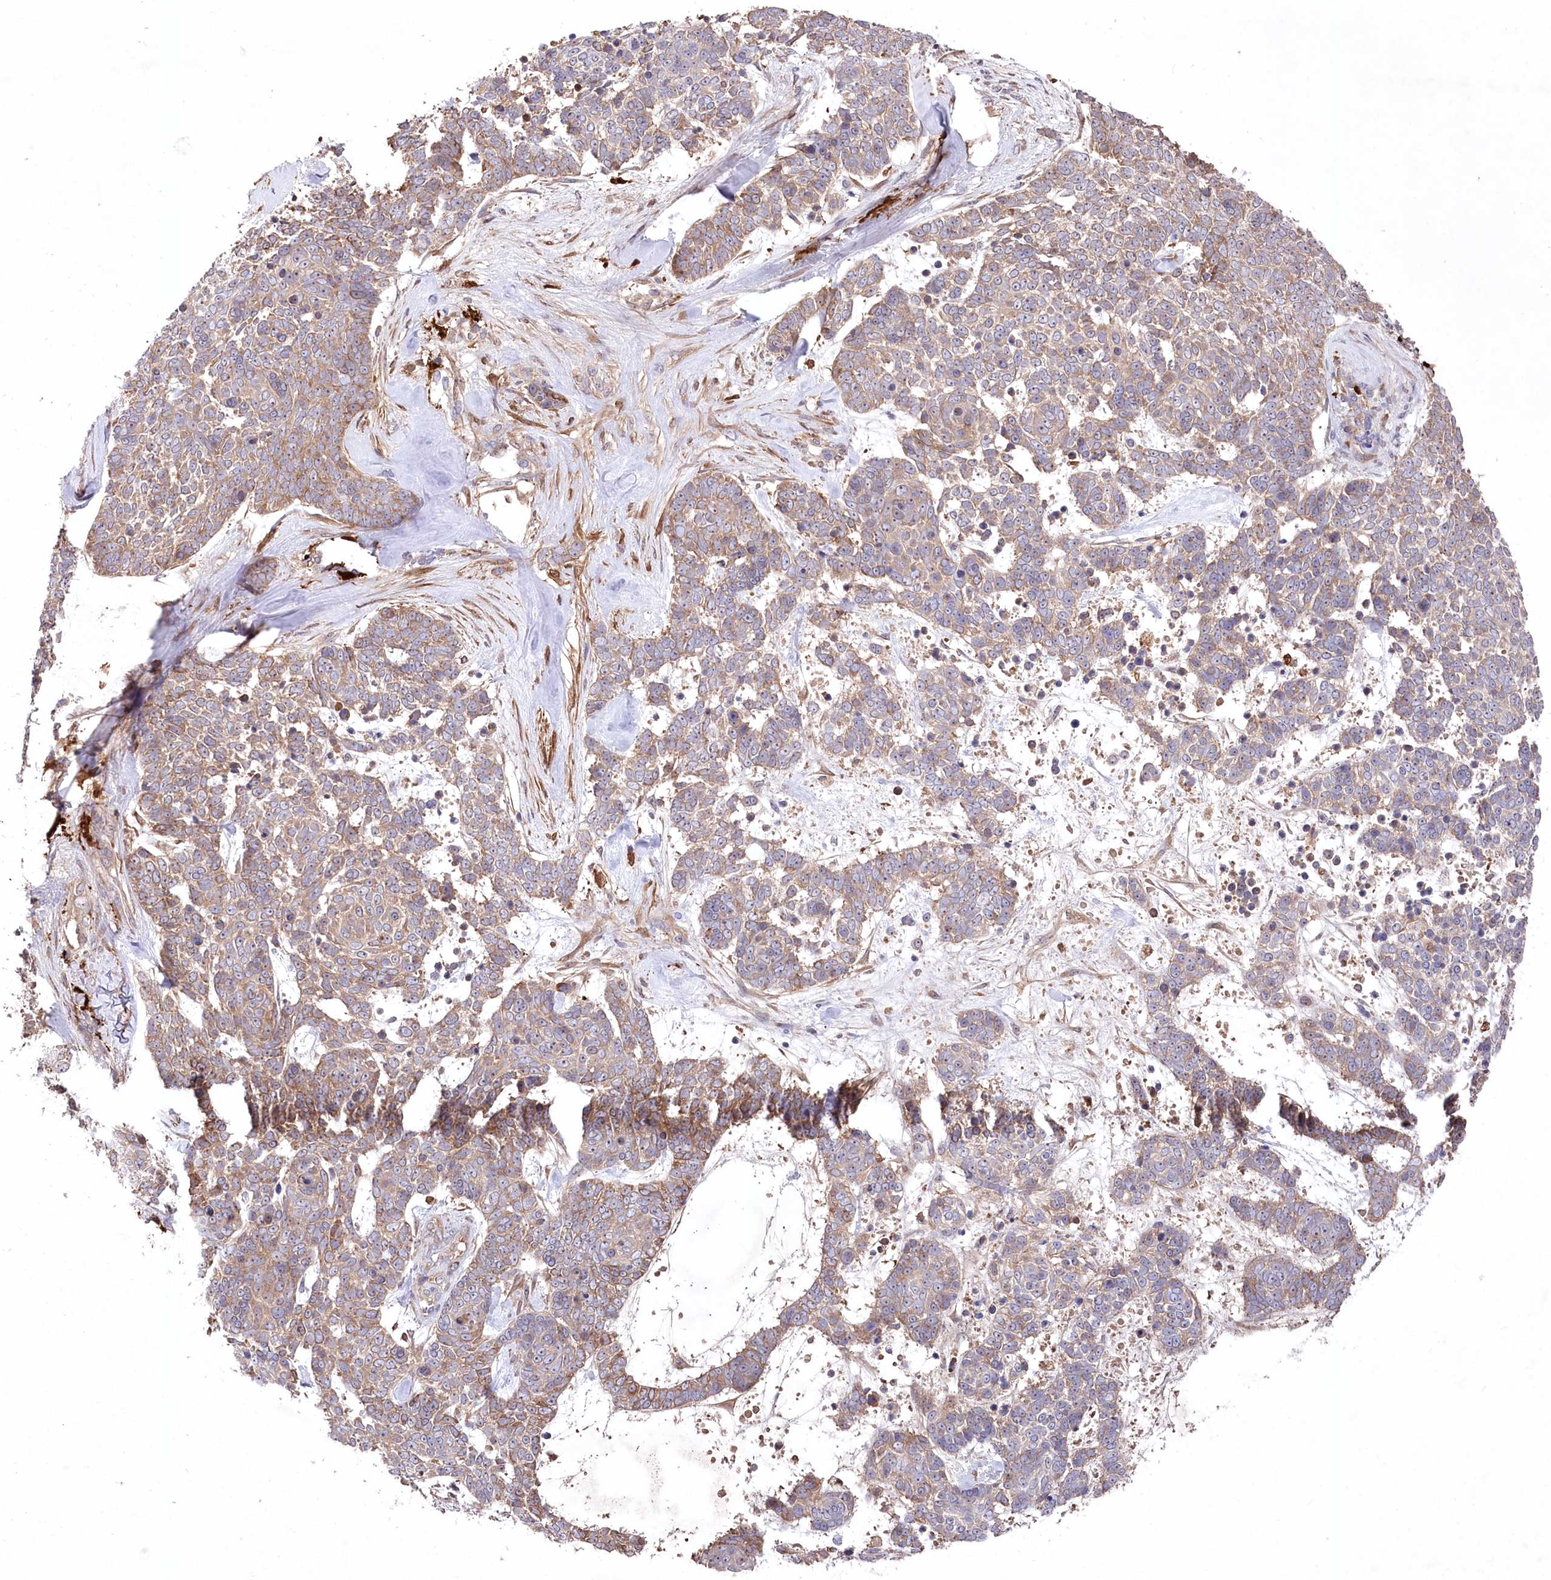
{"staining": {"intensity": "moderate", "quantity": ">75%", "location": "cytoplasmic/membranous"}, "tissue": "skin cancer", "cell_type": "Tumor cells", "image_type": "cancer", "snomed": [{"axis": "morphology", "description": "Basal cell carcinoma"}, {"axis": "topography", "description": "Skin"}], "caption": "Immunohistochemistry (IHC) (DAB (3,3'-diaminobenzidine)) staining of human skin cancer (basal cell carcinoma) demonstrates moderate cytoplasmic/membranous protein staining in about >75% of tumor cells.", "gene": "PPP1R21", "patient": {"sex": "female", "age": 81}}